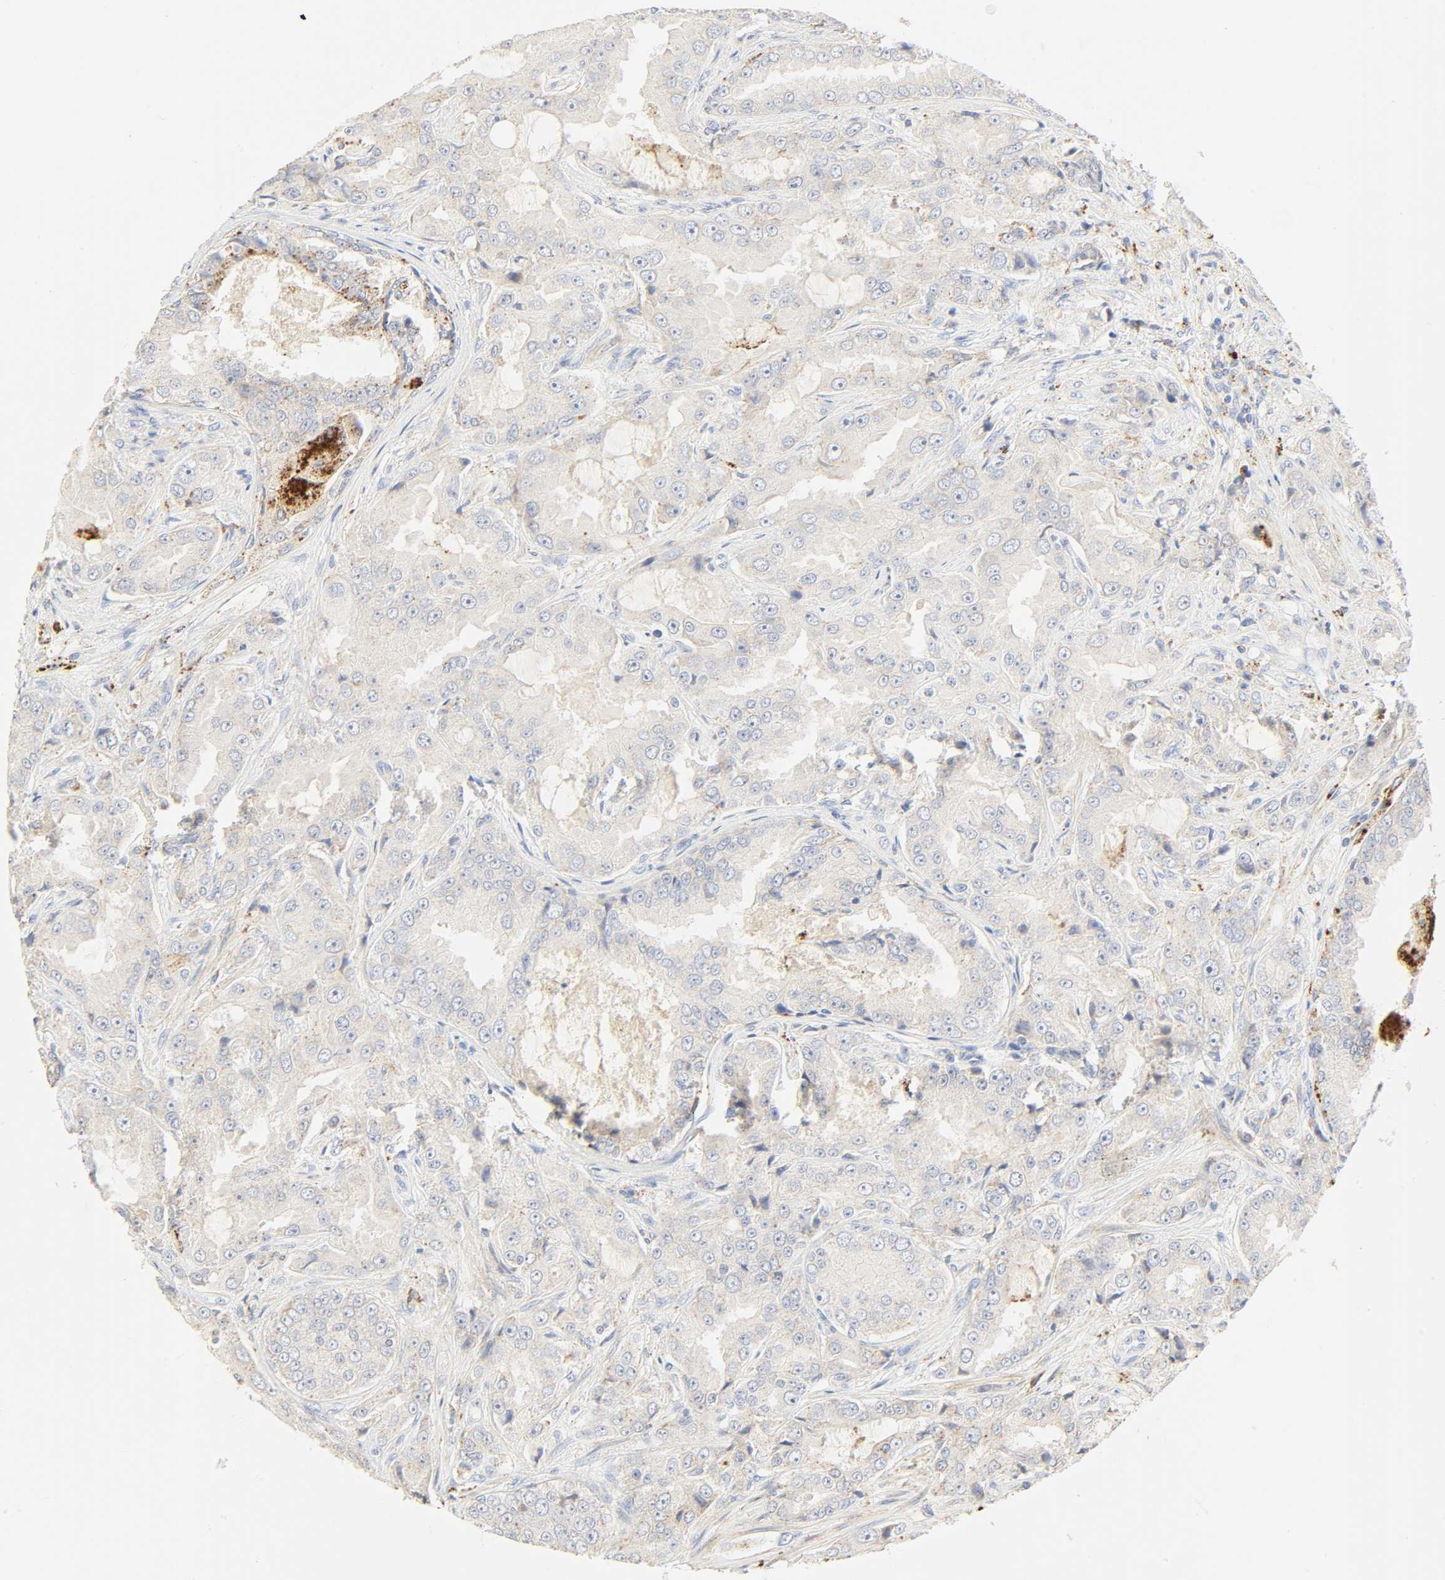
{"staining": {"intensity": "negative", "quantity": "none", "location": "none"}, "tissue": "prostate cancer", "cell_type": "Tumor cells", "image_type": "cancer", "snomed": [{"axis": "morphology", "description": "Adenocarcinoma, High grade"}, {"axis": "topography", "description": "Prostate"}], "caption": "High power microscopy image of an immunohistochemistry photomicrograph of prostate high-grade adenocarcinoma, revealing no significant positivity in tumor cells.", "gene": "CAMK2A", "patient": {"sex": "male", "age": 73}}